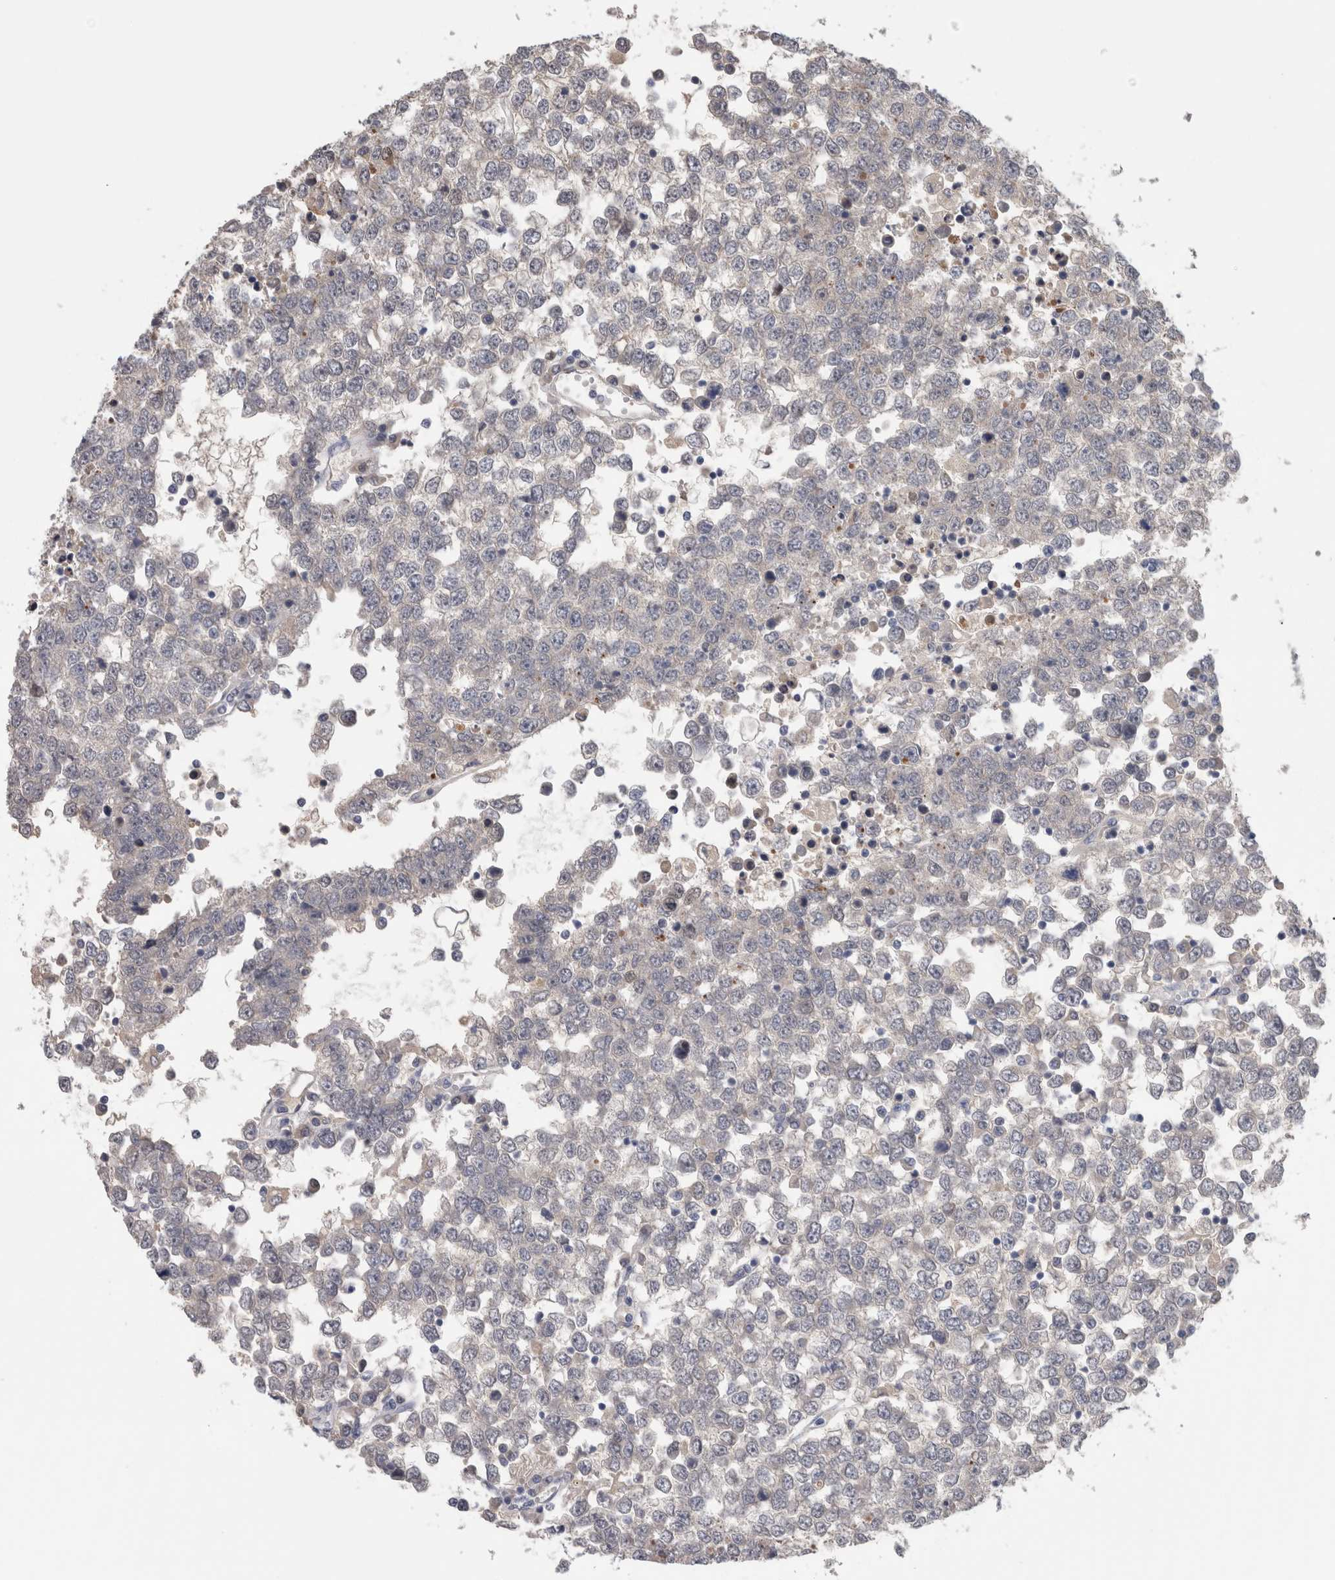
{"staining": {"intensity": "negative", "quantity": "none", "location": "none"}, "tissue": "testis cancer", "cell_type": "Tumor cells", "image_type": "cancer", "snomed": [{"axis": "morphology", "description": "Seminoma, NOS"}, {"axis": "topography", "description": "Testis"}], "caption": "The photomicrograph demonstrates no staining of tumor cells in seminoma (testis).", "gene": "CA8", "patient": {"sex": "male", "age": 65}}